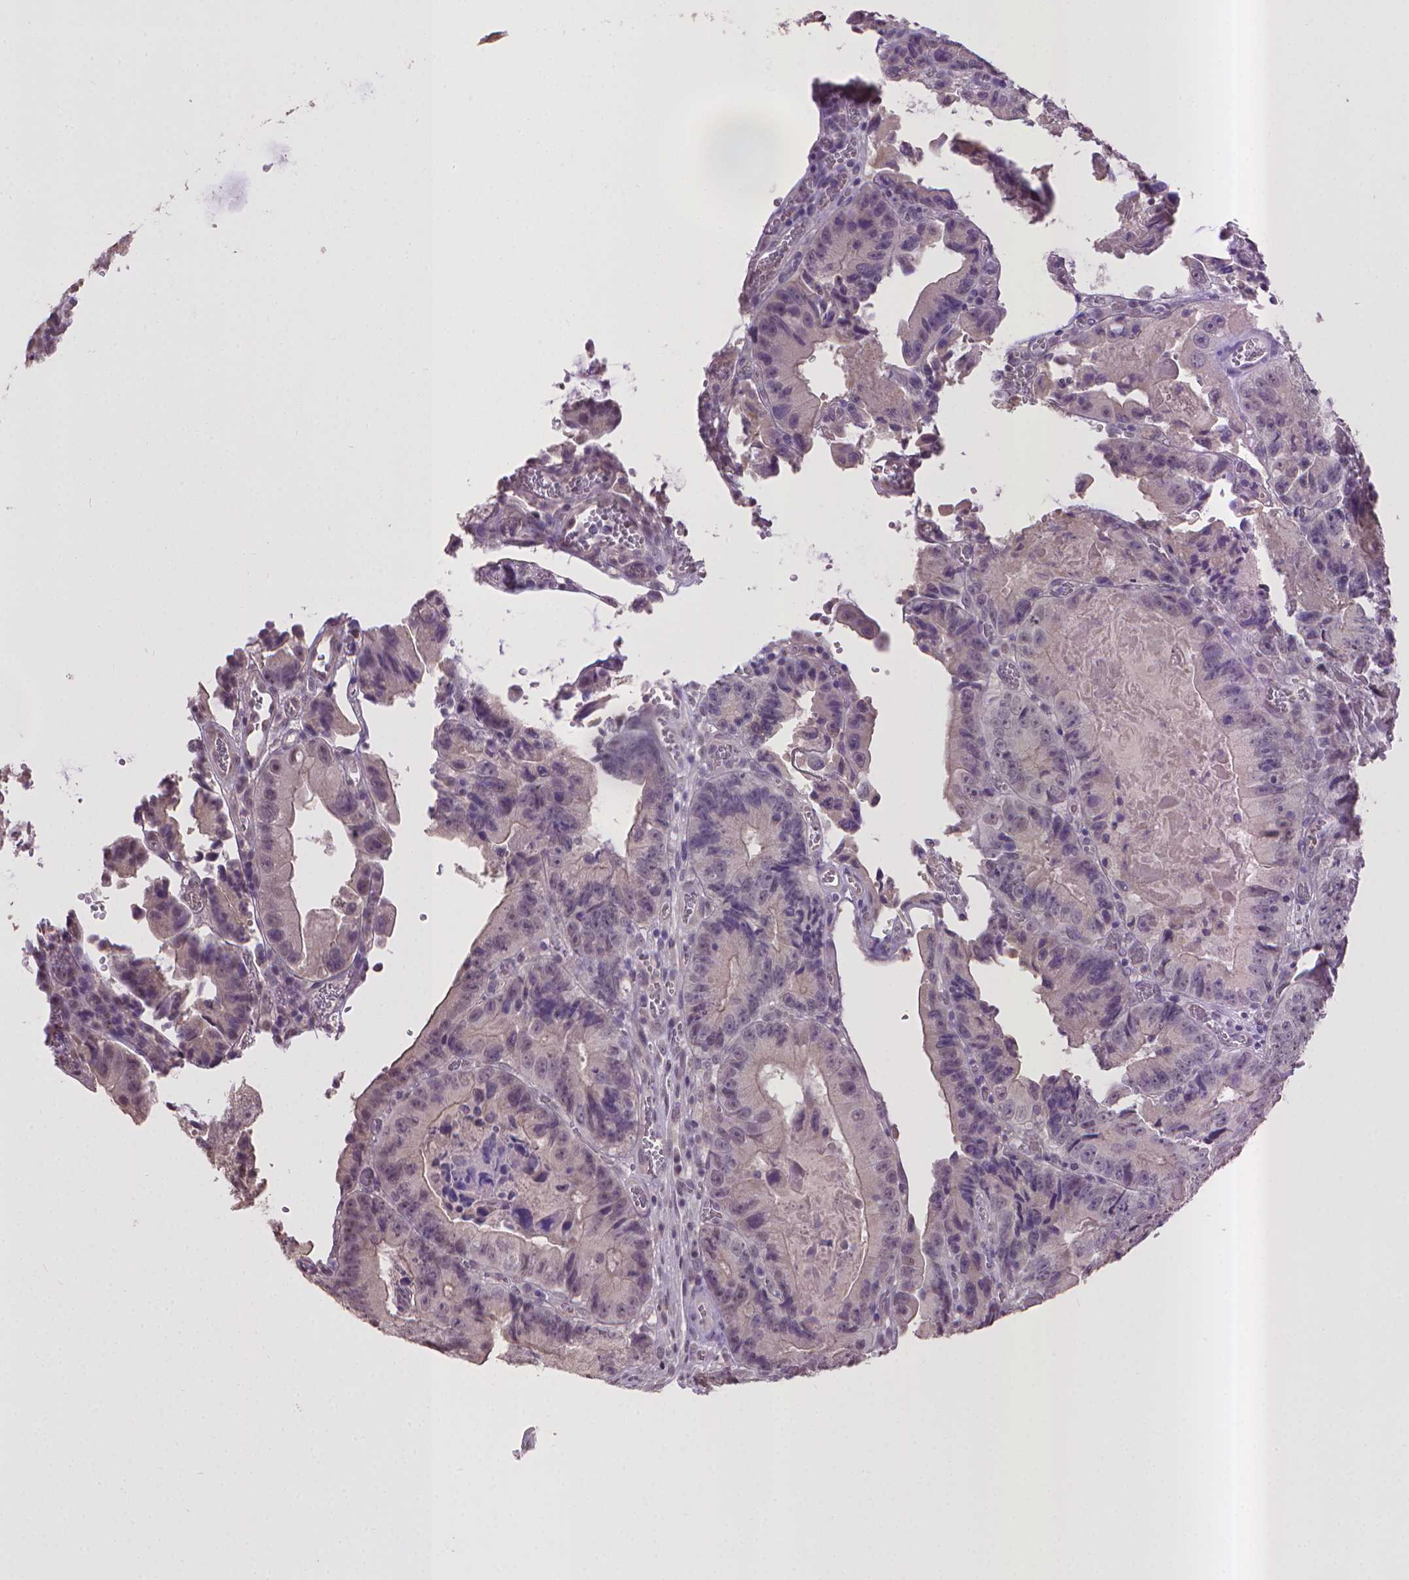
{"staining": {"intensity": "weak", "quantity": "<25%", "location": "cytoplasmic/membranous"}, "tissue": "colorectal cancer", "cell_type": "Tumor cells", "image_type": "cancer", "snomed": [{"axis": "morphology", "description": "Adenocarcinoma, NOS"}, {"axis": "topography", "description": "Colon"}], "caption": "Colorectal cancer stained for a protein using immunohistochemistry (IHC) demonstrates no expression tumor cells.", "gene": "CPM", "patient": {"sex": "female", "age": 86}}